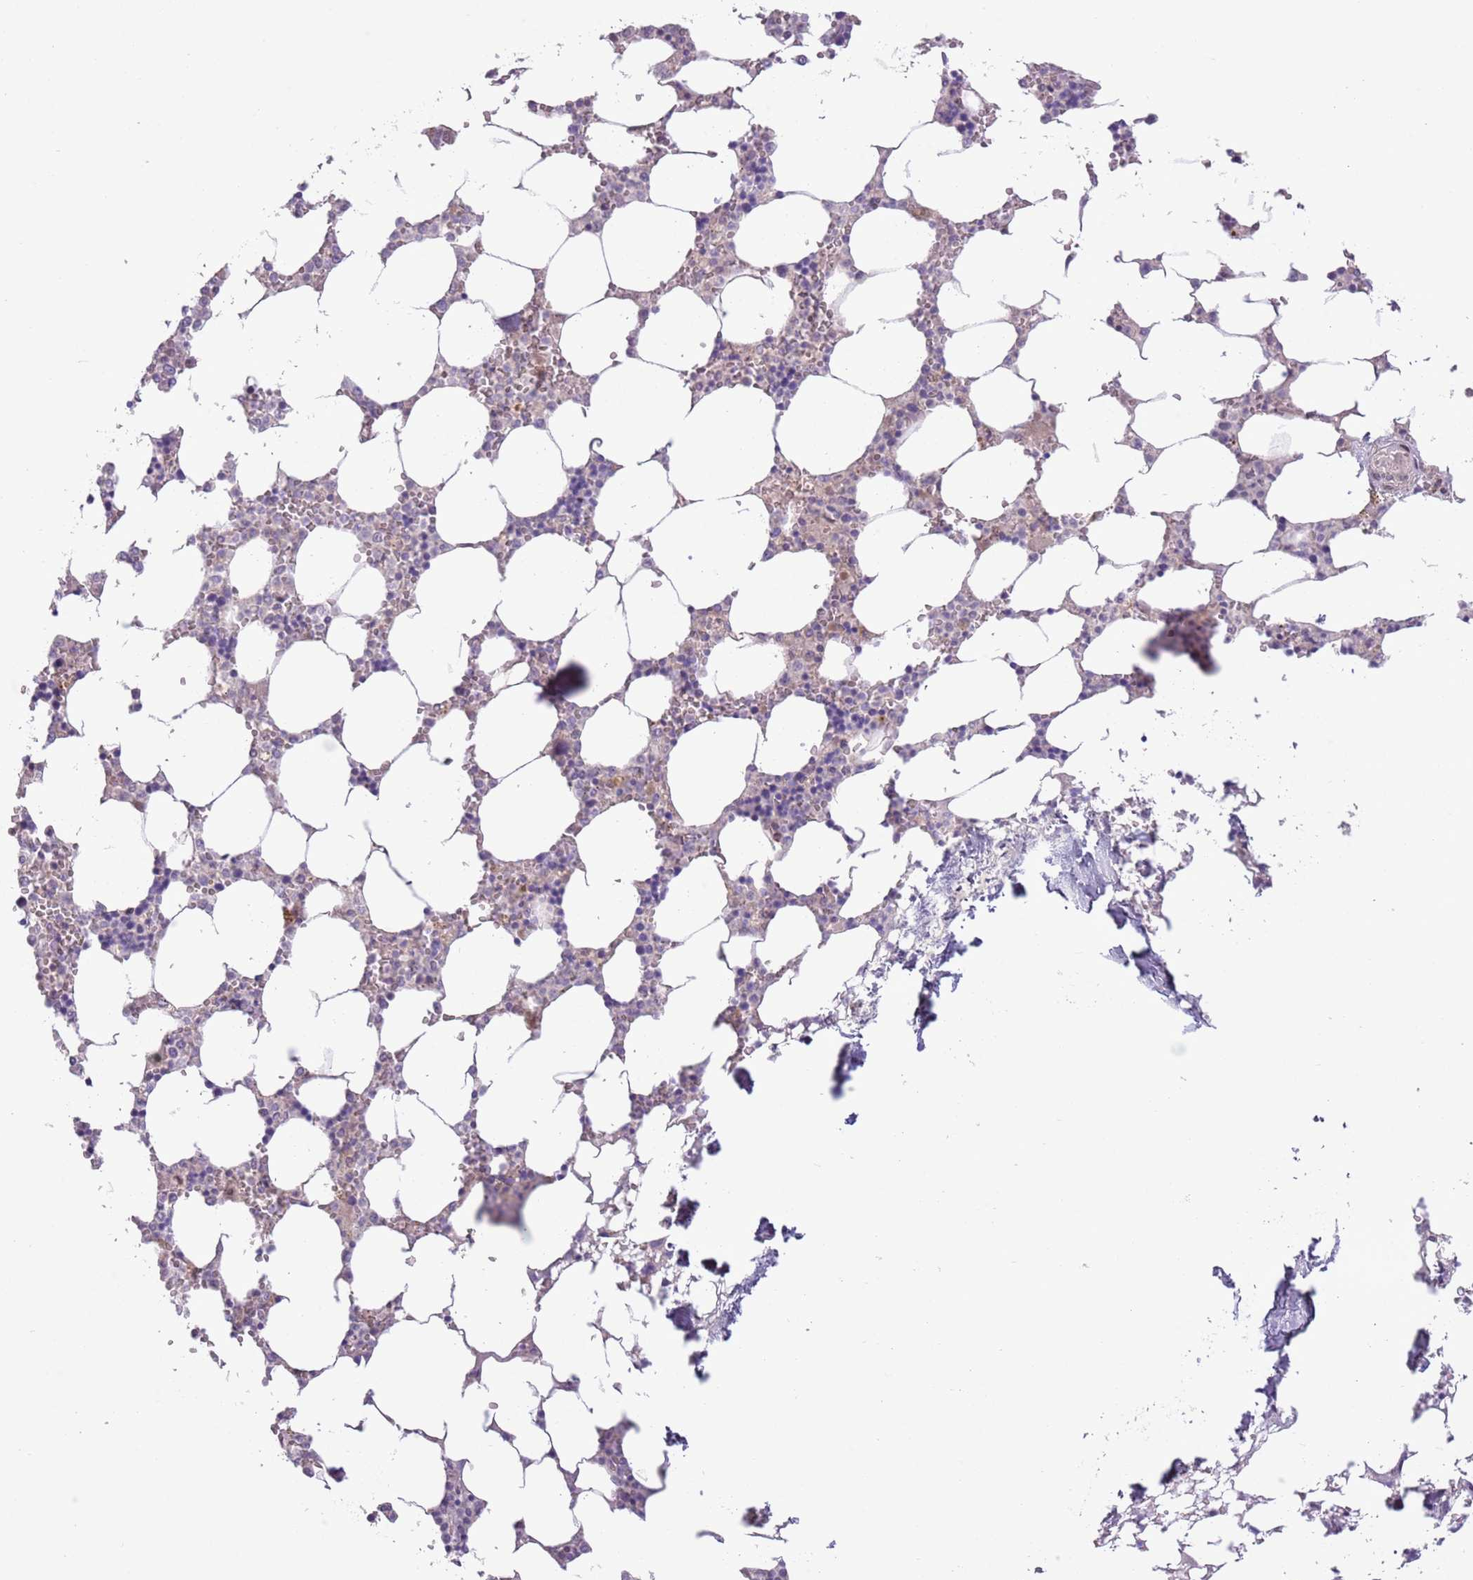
{"staining": {"intensity": "weak", "quantity": "<25%", "location": "cytoplasmic/membranous"}, "tissue": "bone marrow", "cell_type": "Hematopoietic cells", "image_type": "normal", "snomed": [{"axis": "morphology", "description": "Normal tissue, NOS"}, {"axis": "topography", "description": "Bone marrow"}], "caption": "Human bone marrow stained for a protein using immunohistochemistry (IHC) exhibits no expression in hematopoietic cells.", "gene": "CCND2", "patient": {"sex": "male", "age": 64}}